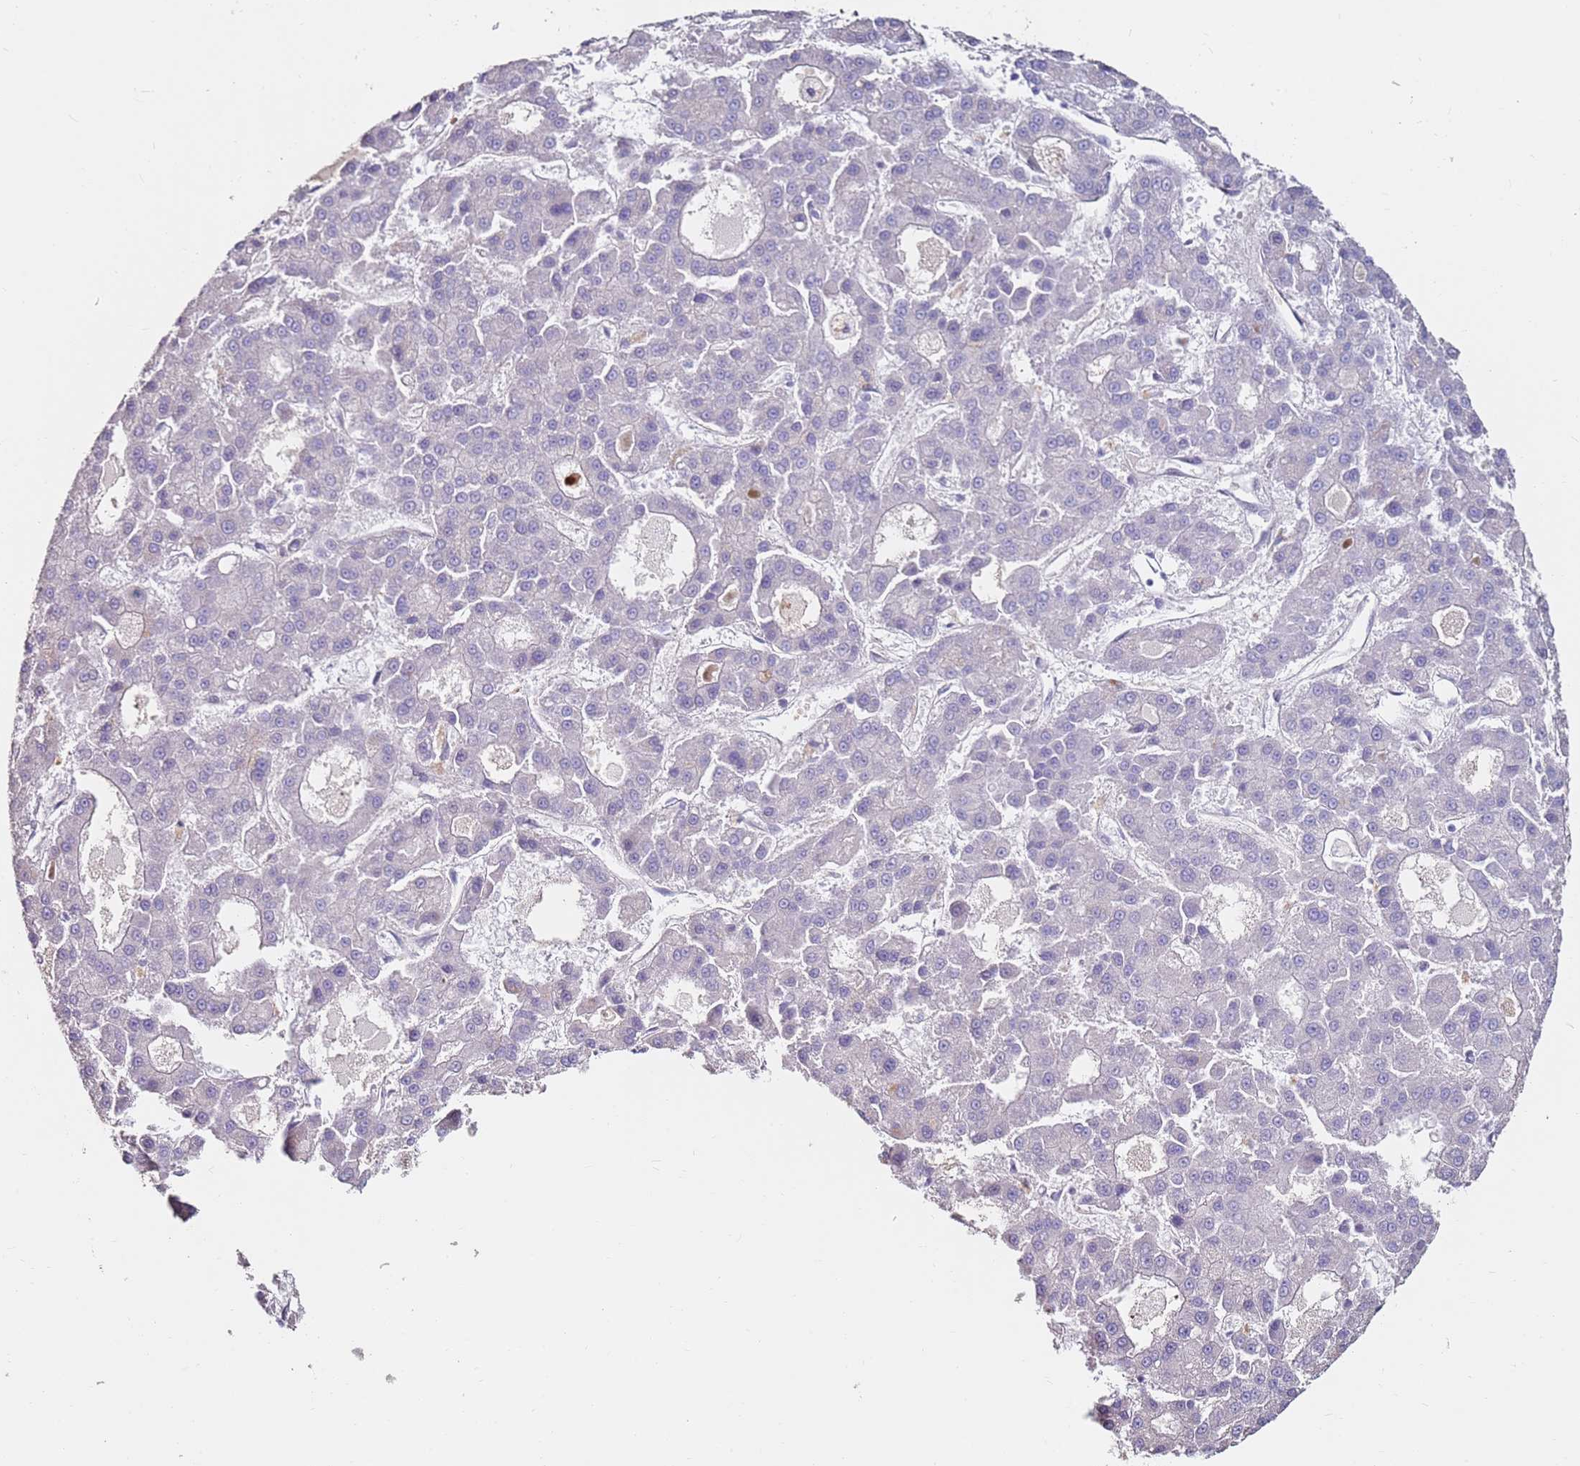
{"staining": {"intensity": "negative", "quantity": "none", "location": "none"}, "tissue": "liver cancer", "cell_type": "Tumor cells", "image_type": "cancer", "snomed": [{"axis": "morphology", "description": "Carcinoma, Hepatocellular, NOS"}, {"axis": "topography", "description": "Liver"}], "caption": "Immunohistochemical staining of liver cancer displays no significant expression in tumor cells.", "gene": "RARS2", "patient": {"sex": "male", "age": 70}}